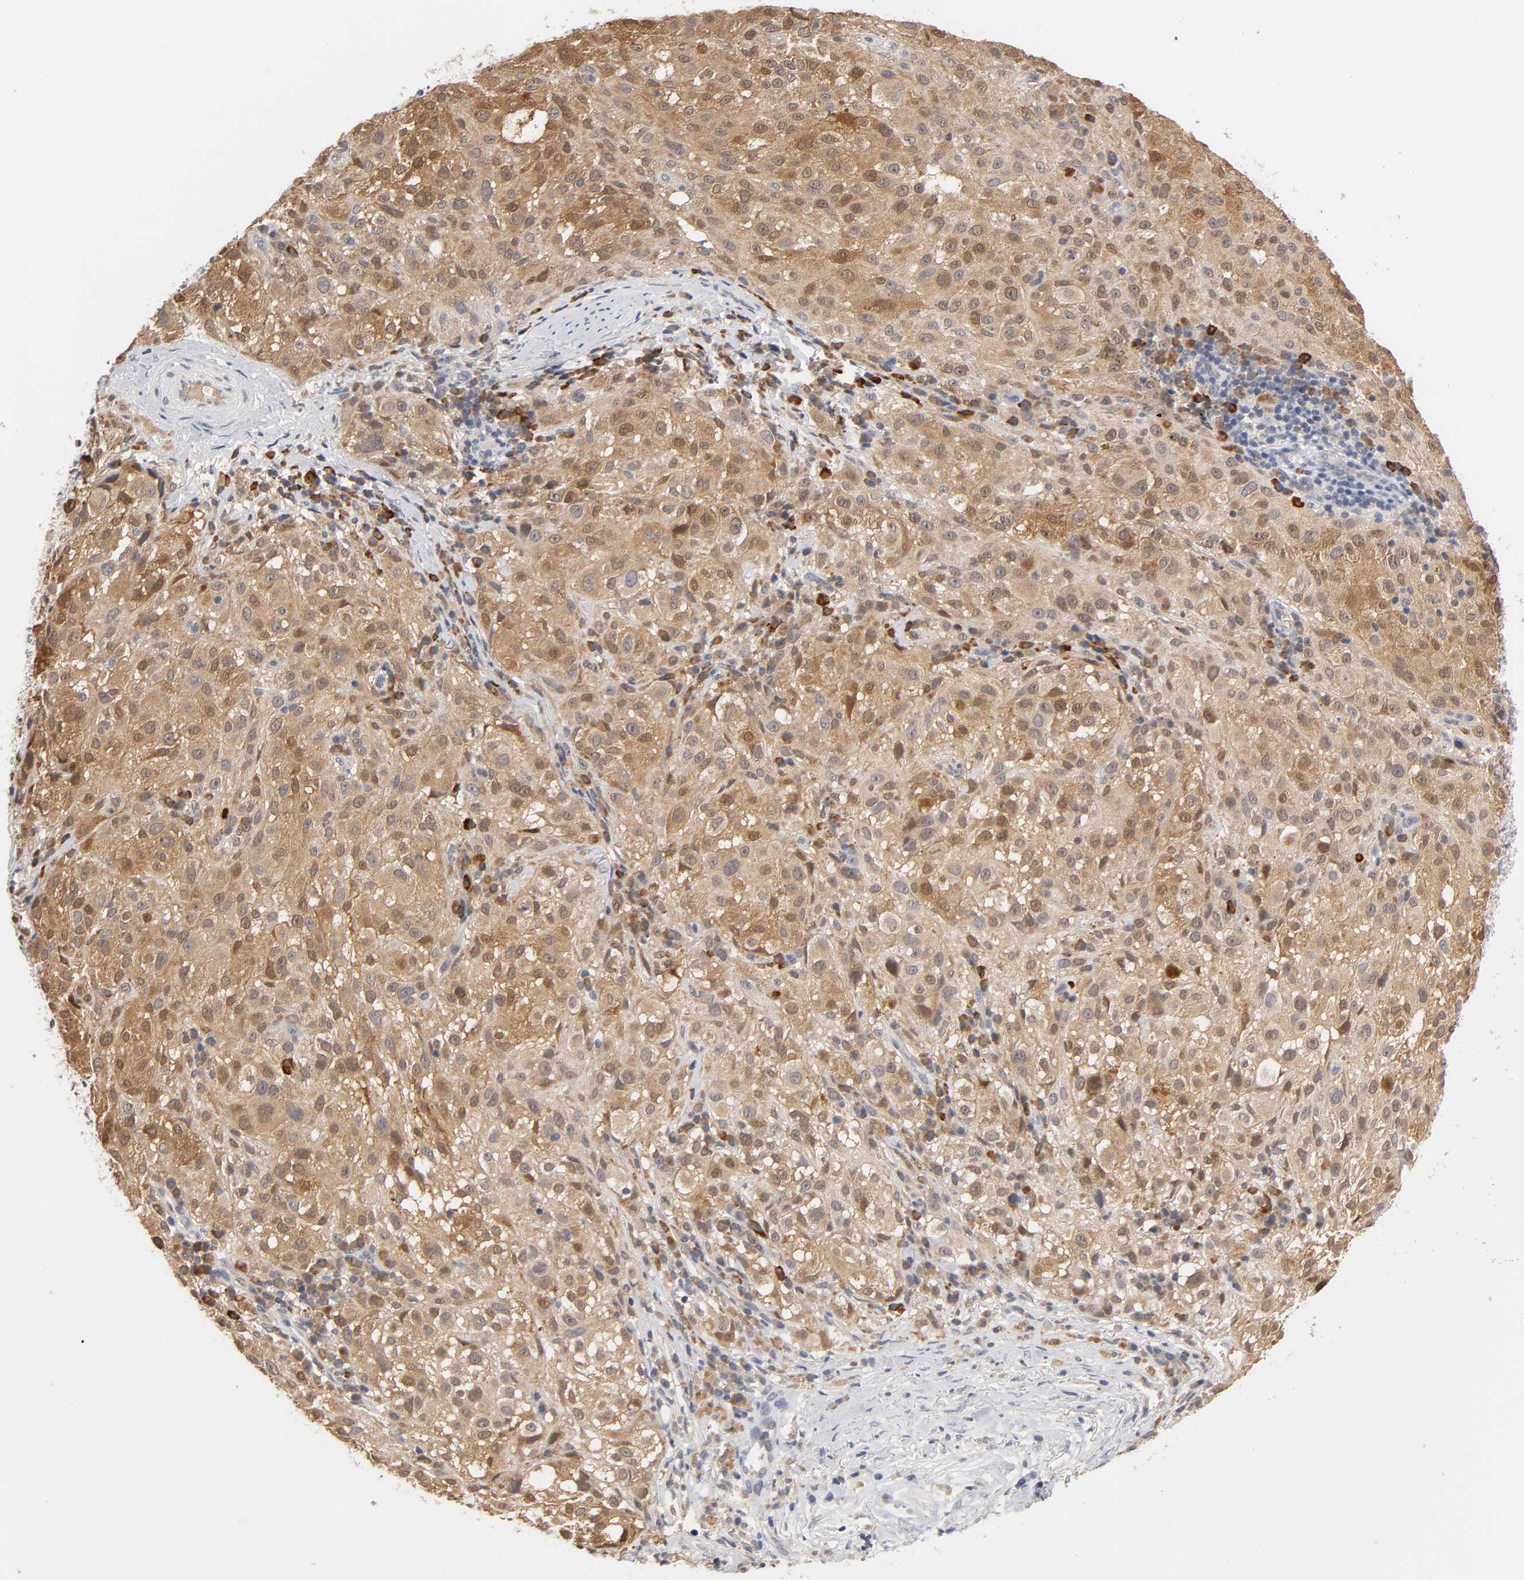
{"staining": {"intensity": "strong", "quantity": ">75%", "location": "cytoplasmic/membranous,nuclear"}, "tissue": "melanoma", "cell_type": "Tumor cells", "image_type": "cancer", "snomed": [{"axis": "morphology", "description": "Necrosis, NOS"}, {"axis": "morphology", "description": "Malignant melanoma, NOS"}, {"axis": "topography", "description": "Skin"}], "caption": "A histopathology image of melanoma stained for a protein exhibits strong cytoplasmic/membranous and nuclear brown staining in tumor cells. (DAB = brown stain, brightfield microscopy at high magnification).", "gene": "GSTZ1", "patient": {"sex": "female", "age": 87}}